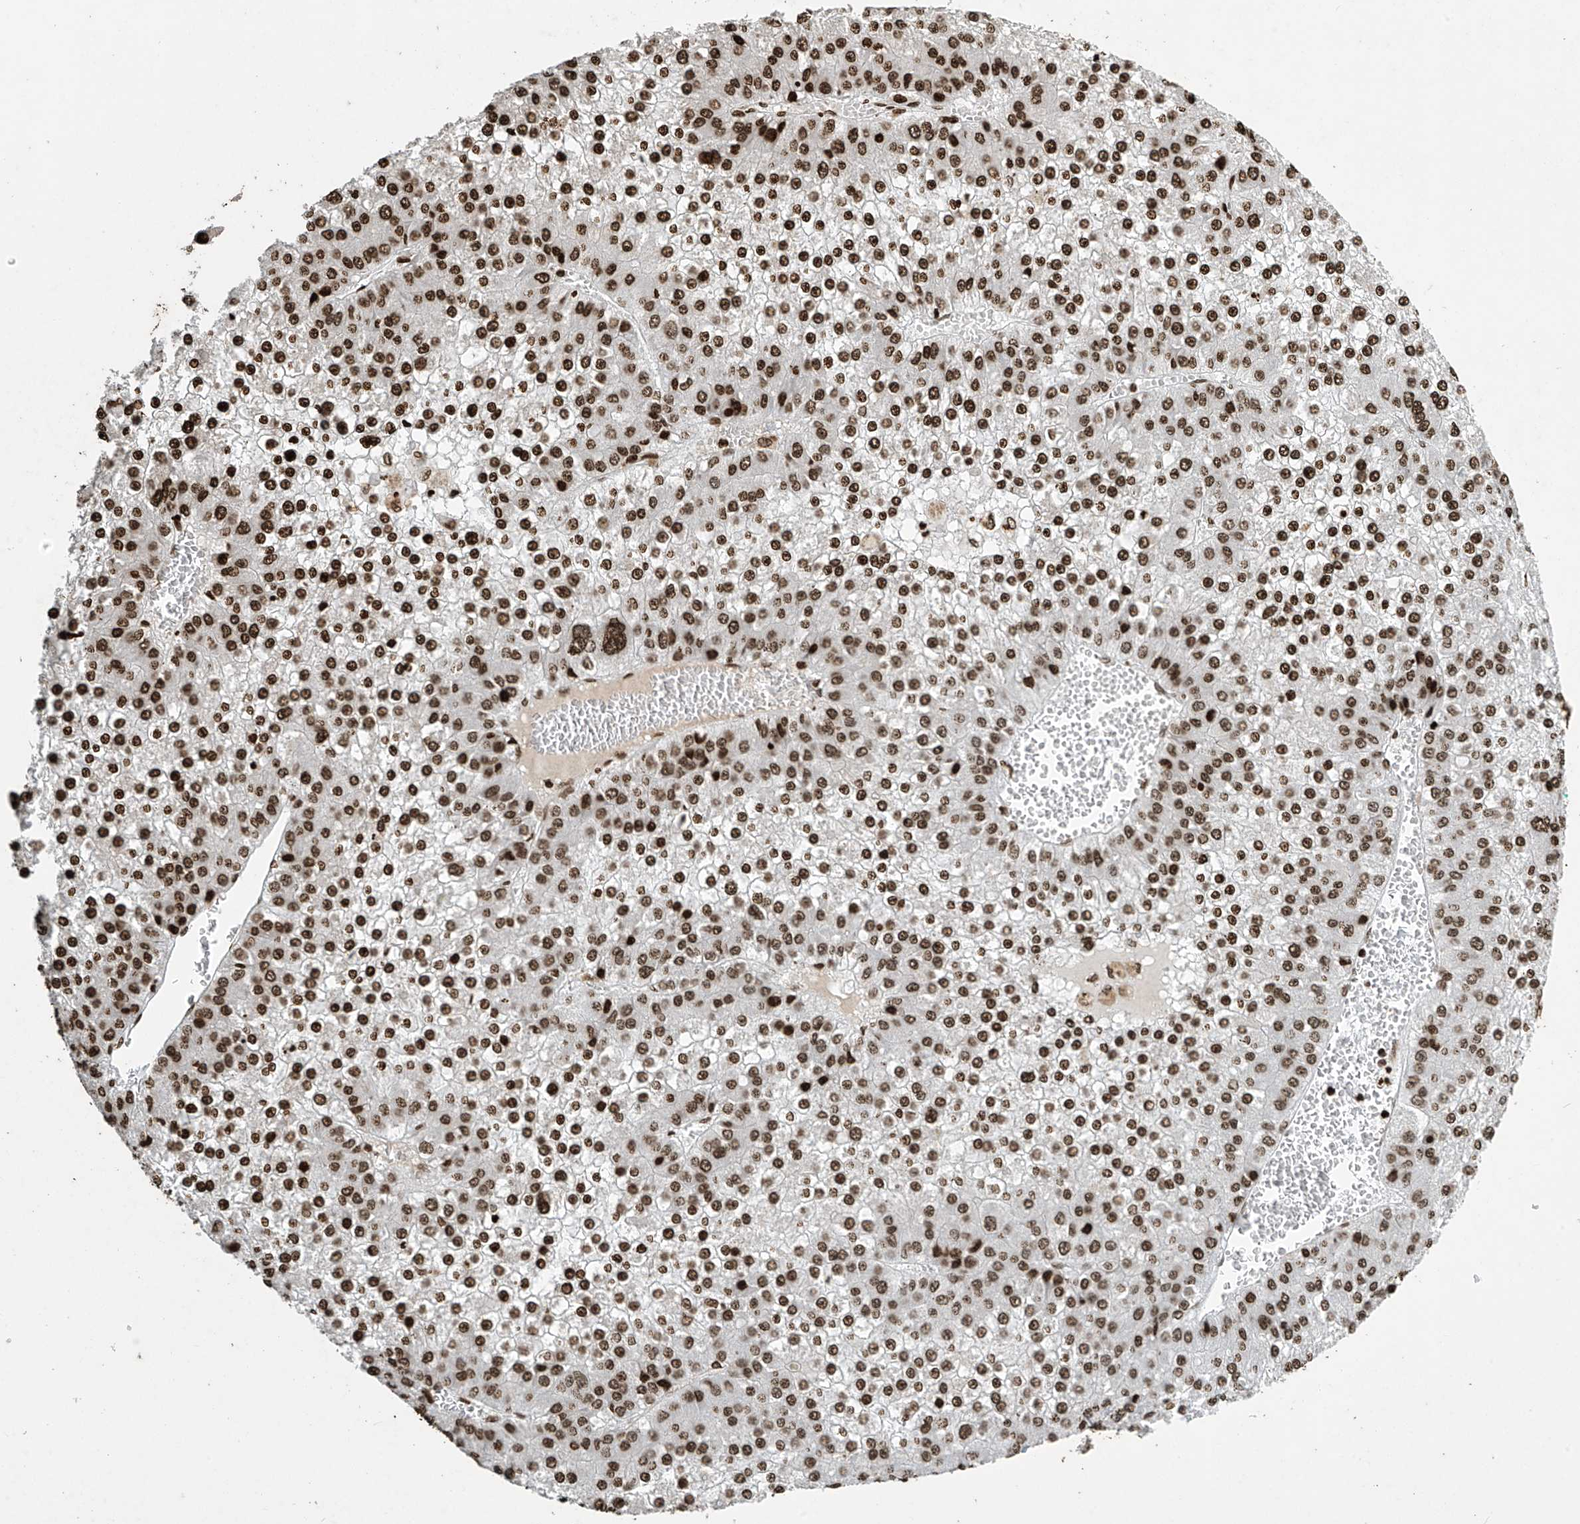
{"staining": {"intensity": "strong", "quantity": ">75%", "location": "nuclear"}, "tissue": "liver cancer", "cell_type": "Tumor cells", "image_type": "cancer", "snomed": [{"axis": "morphology", "description": "Carcinoma, Hepatocellular, NOS"}, {"axis": "topography", "description": "Liver"}], "caption": "A high-resolution histopathology image shows IHC staining of liver cancer (hepatocellular carcinoma), which reveals strong nuclear staining in approximately >75% of tumor cells.", "gene": "H4C16", "patient": {"sex": "female", "age": 73}}